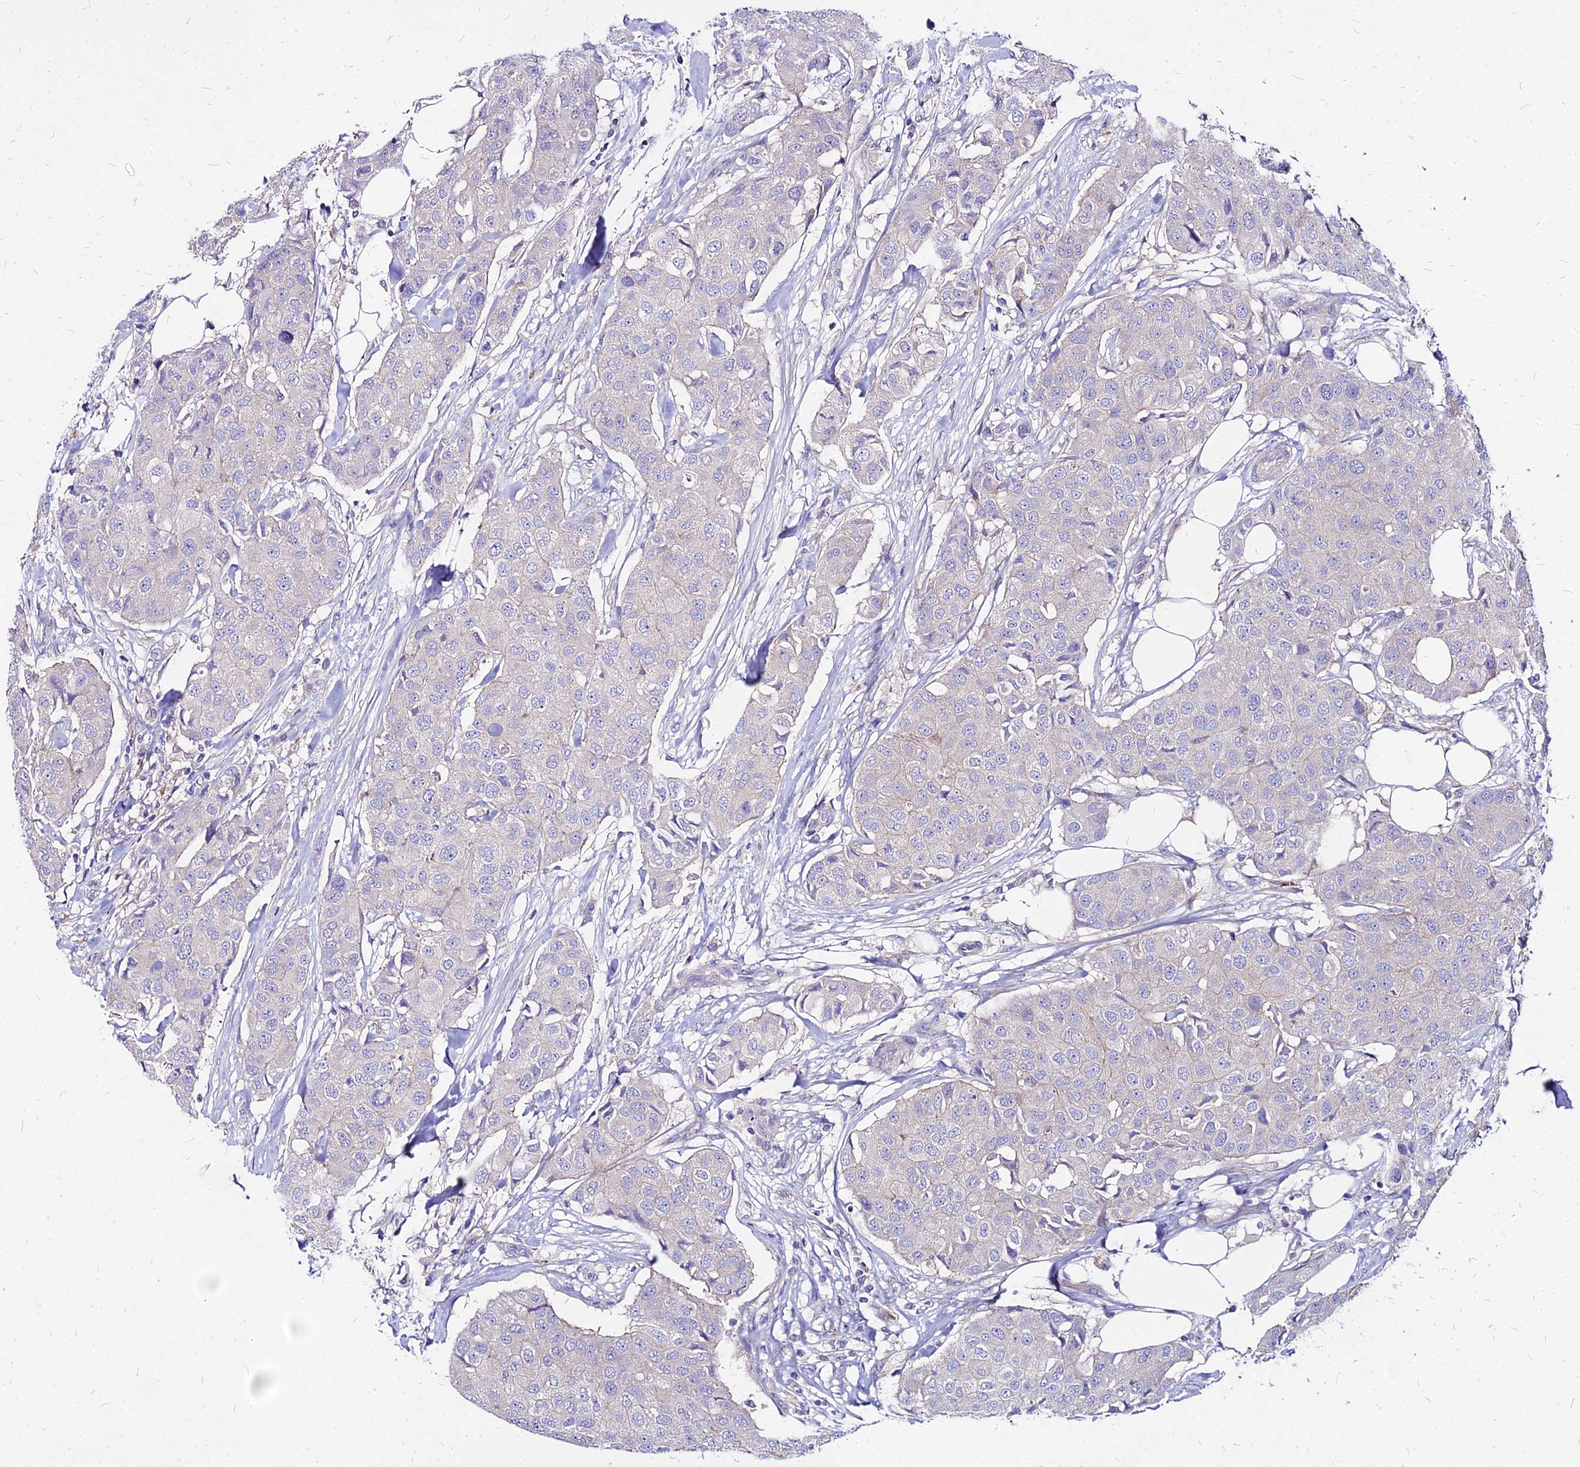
{"staining": {"intensity": "negative", "quantity": "none", "location": "none"}, "tissue": "breast cancer", "cell_type": "Tumor cells", "image_type": "cancer", "snomed": [{"axis": "morphology", "description": "Duct carcinoma"}, {"axis": "topography", "description": "Breast"}], "caption": "An immunohistochemistry photomicrograph of breast cancer is shown. There is no staining in tumor cells of breast cancer.", "gene": "COMMD10", "patient": {"sex": "female", "age": 80}}